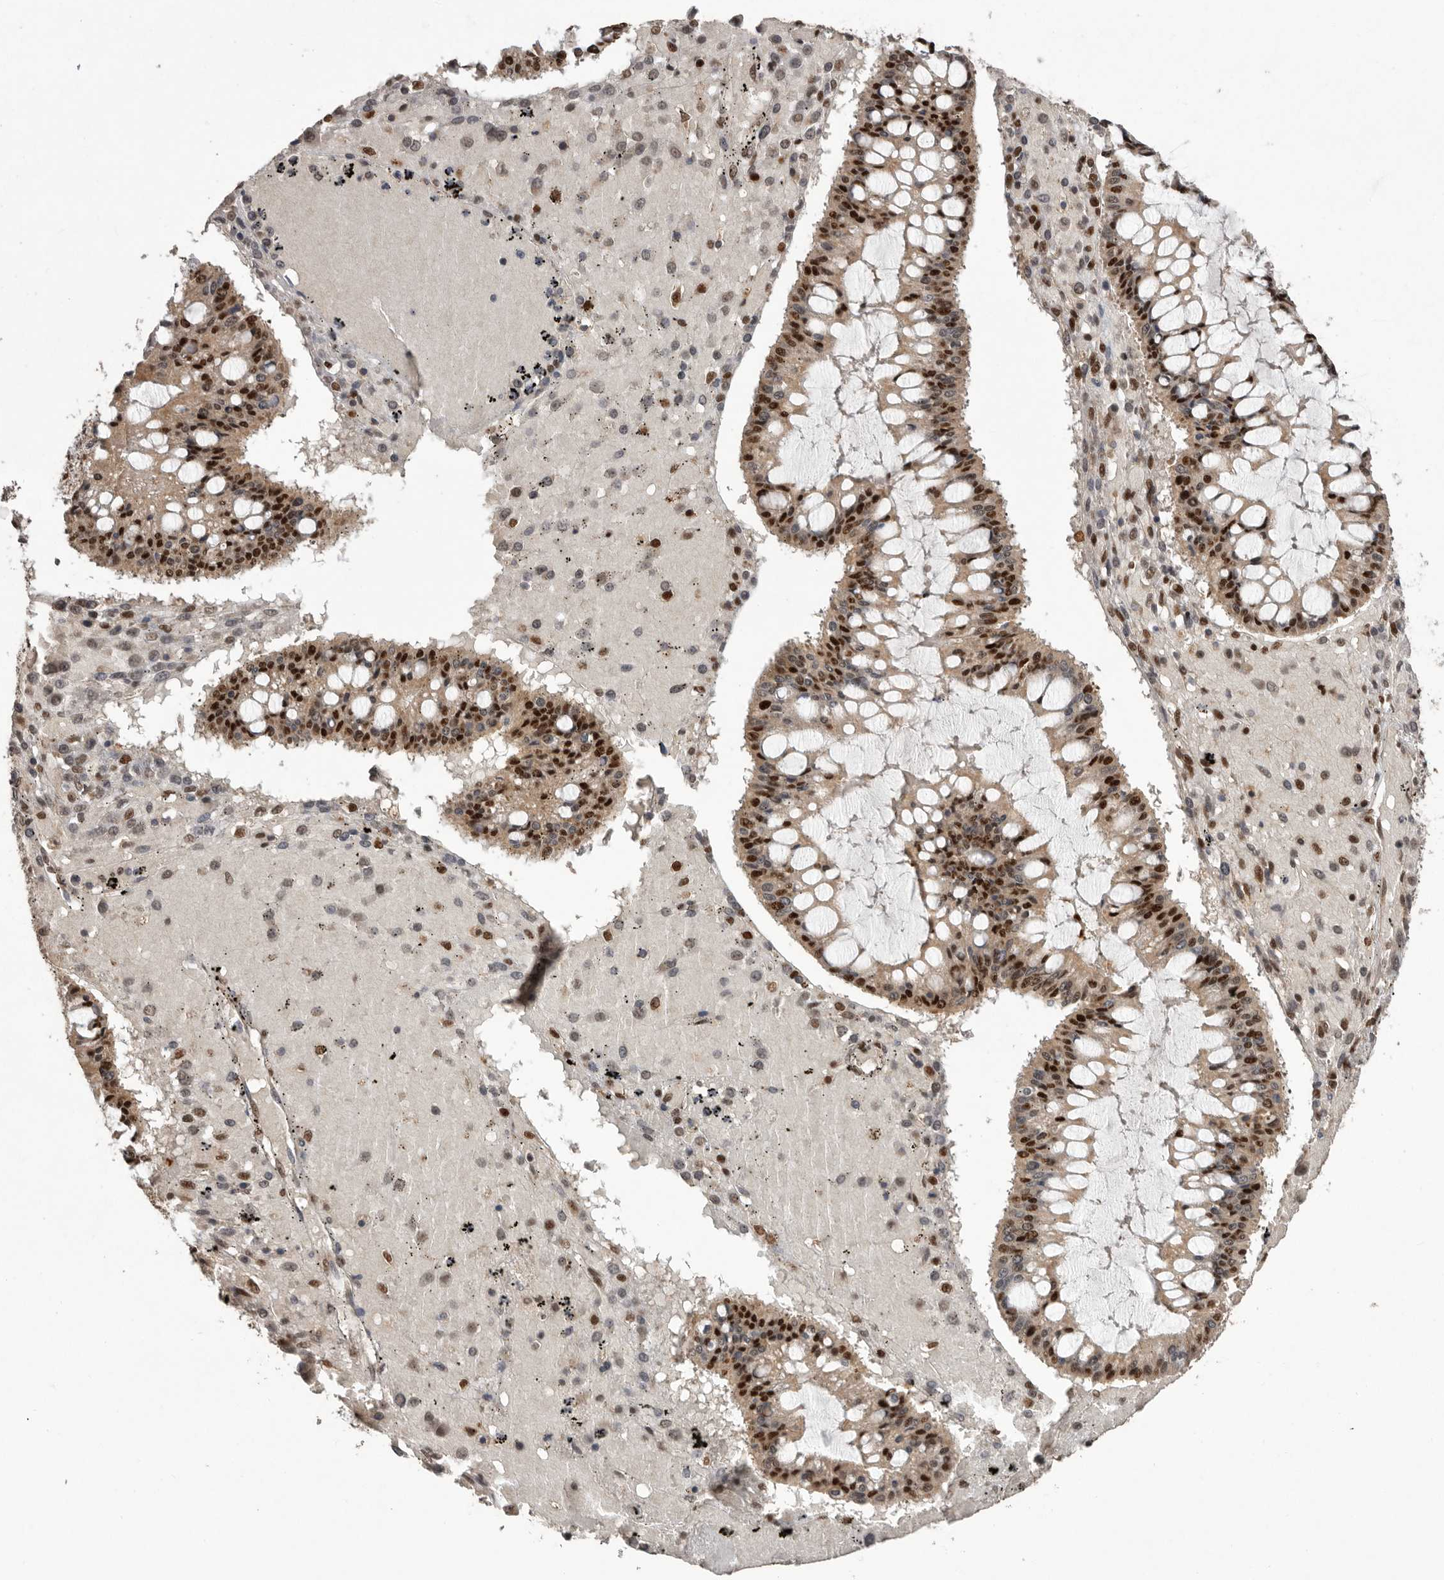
{"staining": {"intensity": "strong", "quantity": ">75%", "location": "nuclear"}, "tissue": "ovarian cancer", "cell_type": "Tumor cells", "image_type": "cancer", "snomed": [{"axis": "morphology", "description": "Cystadenocarcinoma, mucinous, NOS"}, {"axis": "topography", "description": "Ovary"}], "caption": "Immunohistochemistry (IHC) of ovarian mucinous cystadenocarcinoma exhibits high levels of strong nuclear staining in approximately >75% of tumor cells. (brown staining indicates protein expression, while blue staining denotes nuclei).", "gene": "PPP1R10", "patient": {"sex": "female", "age": 73}}